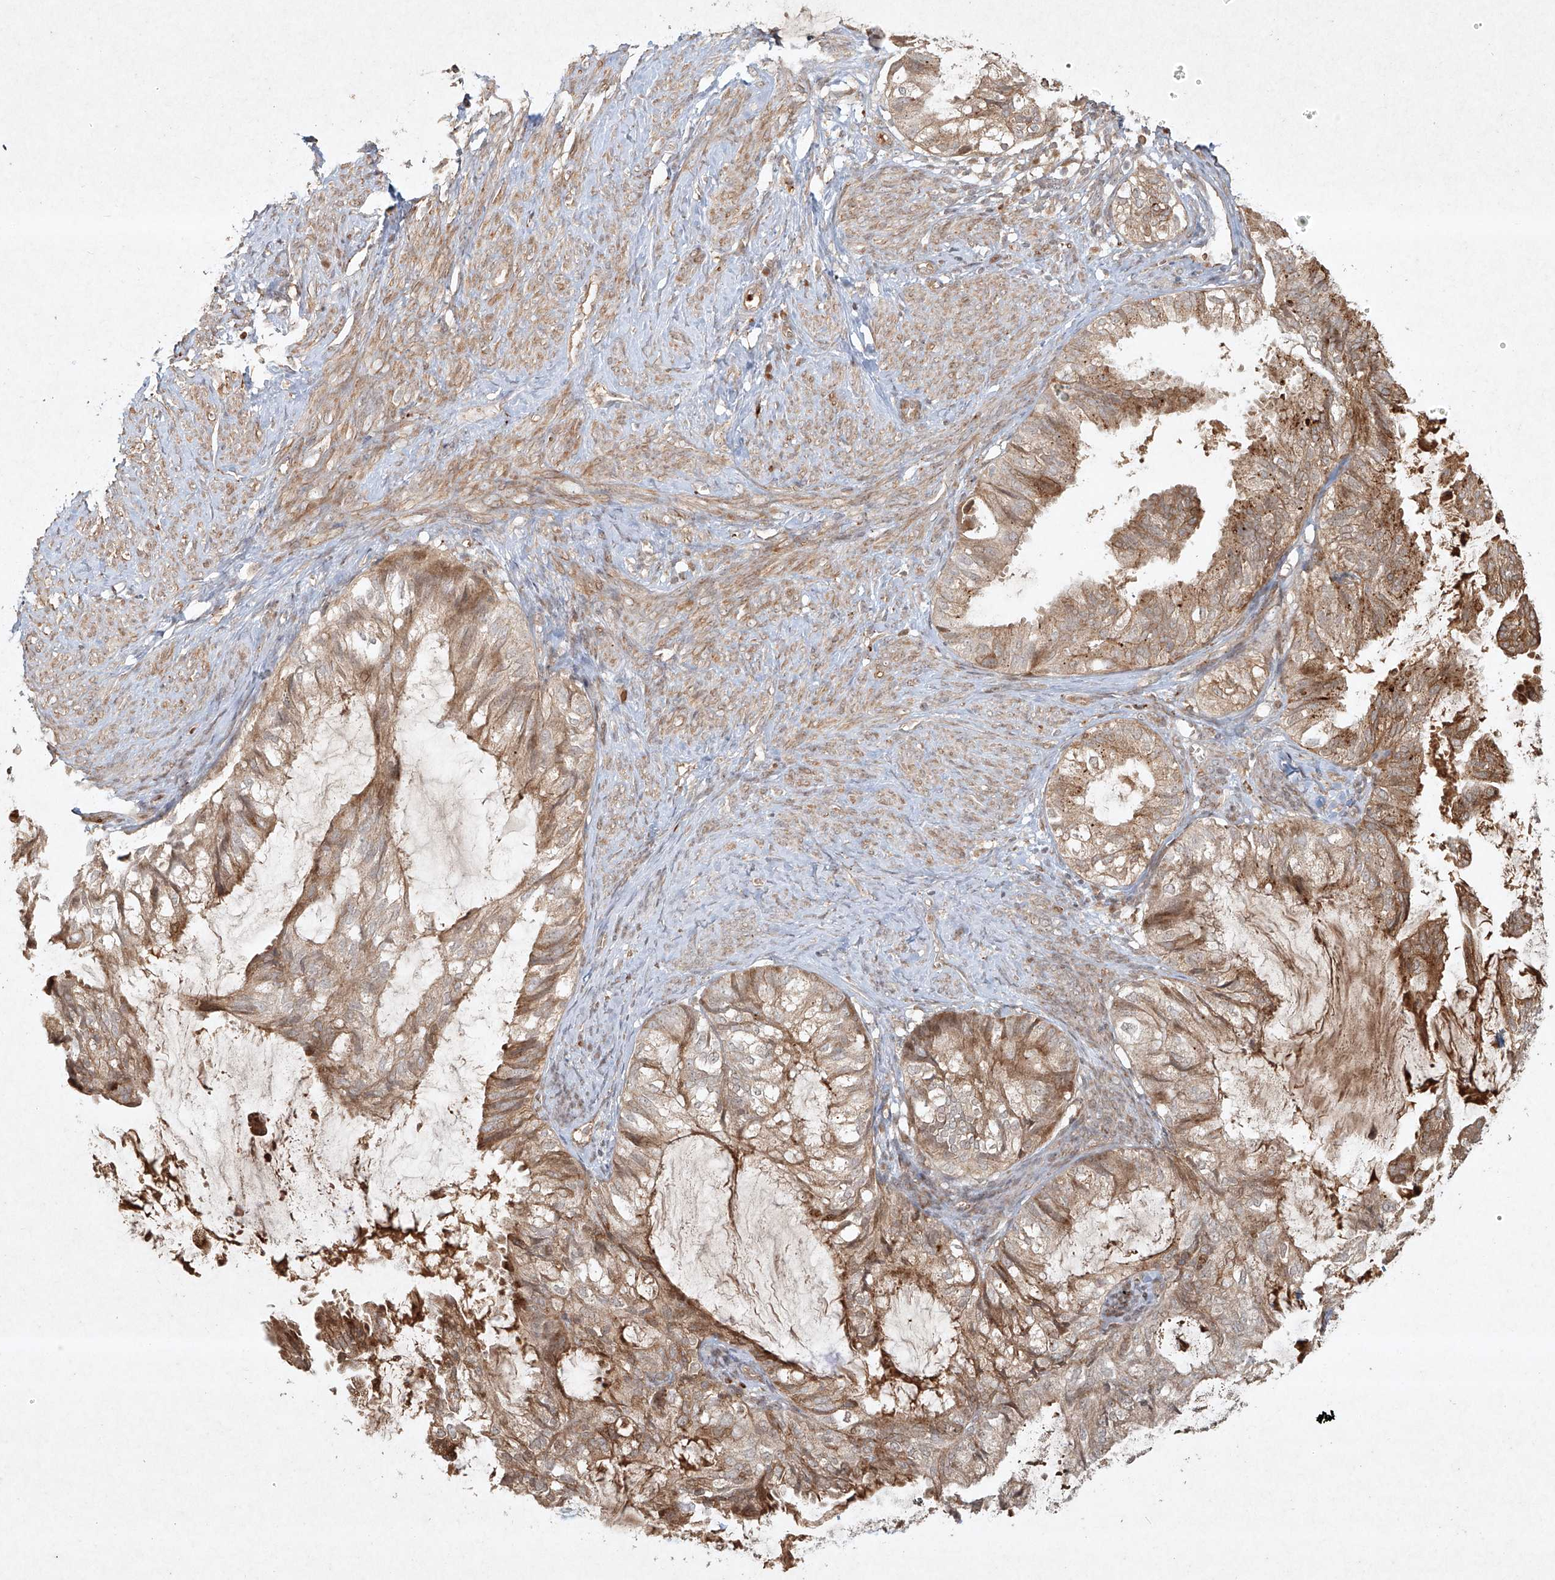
{"staining": {"intensity": "moderate", "quantity": ">75%", "location": "cytoplasmic/membranous"}, "tissue": "cervical cancer", "cell_type": "Tumor cells", "image_type": "cancer", "snomed": [{"axis": "morphology", "description": "Normal tissue, NOS"}, {"axis": "morphology", "description": "Adenocarcinoma, NOS"}, {"axis": "topography", "description": "Cervix"}, {"axis": "topography", "description": "Endometrium"}], "caption": "Protein expression analysis of cervical adenocarcinoma shows moderate cytoplasmic/membranous positivity in about >75% of tumor cells.", "gene": "CYYR1", "patient": {"sex": "female", "age": 86}}